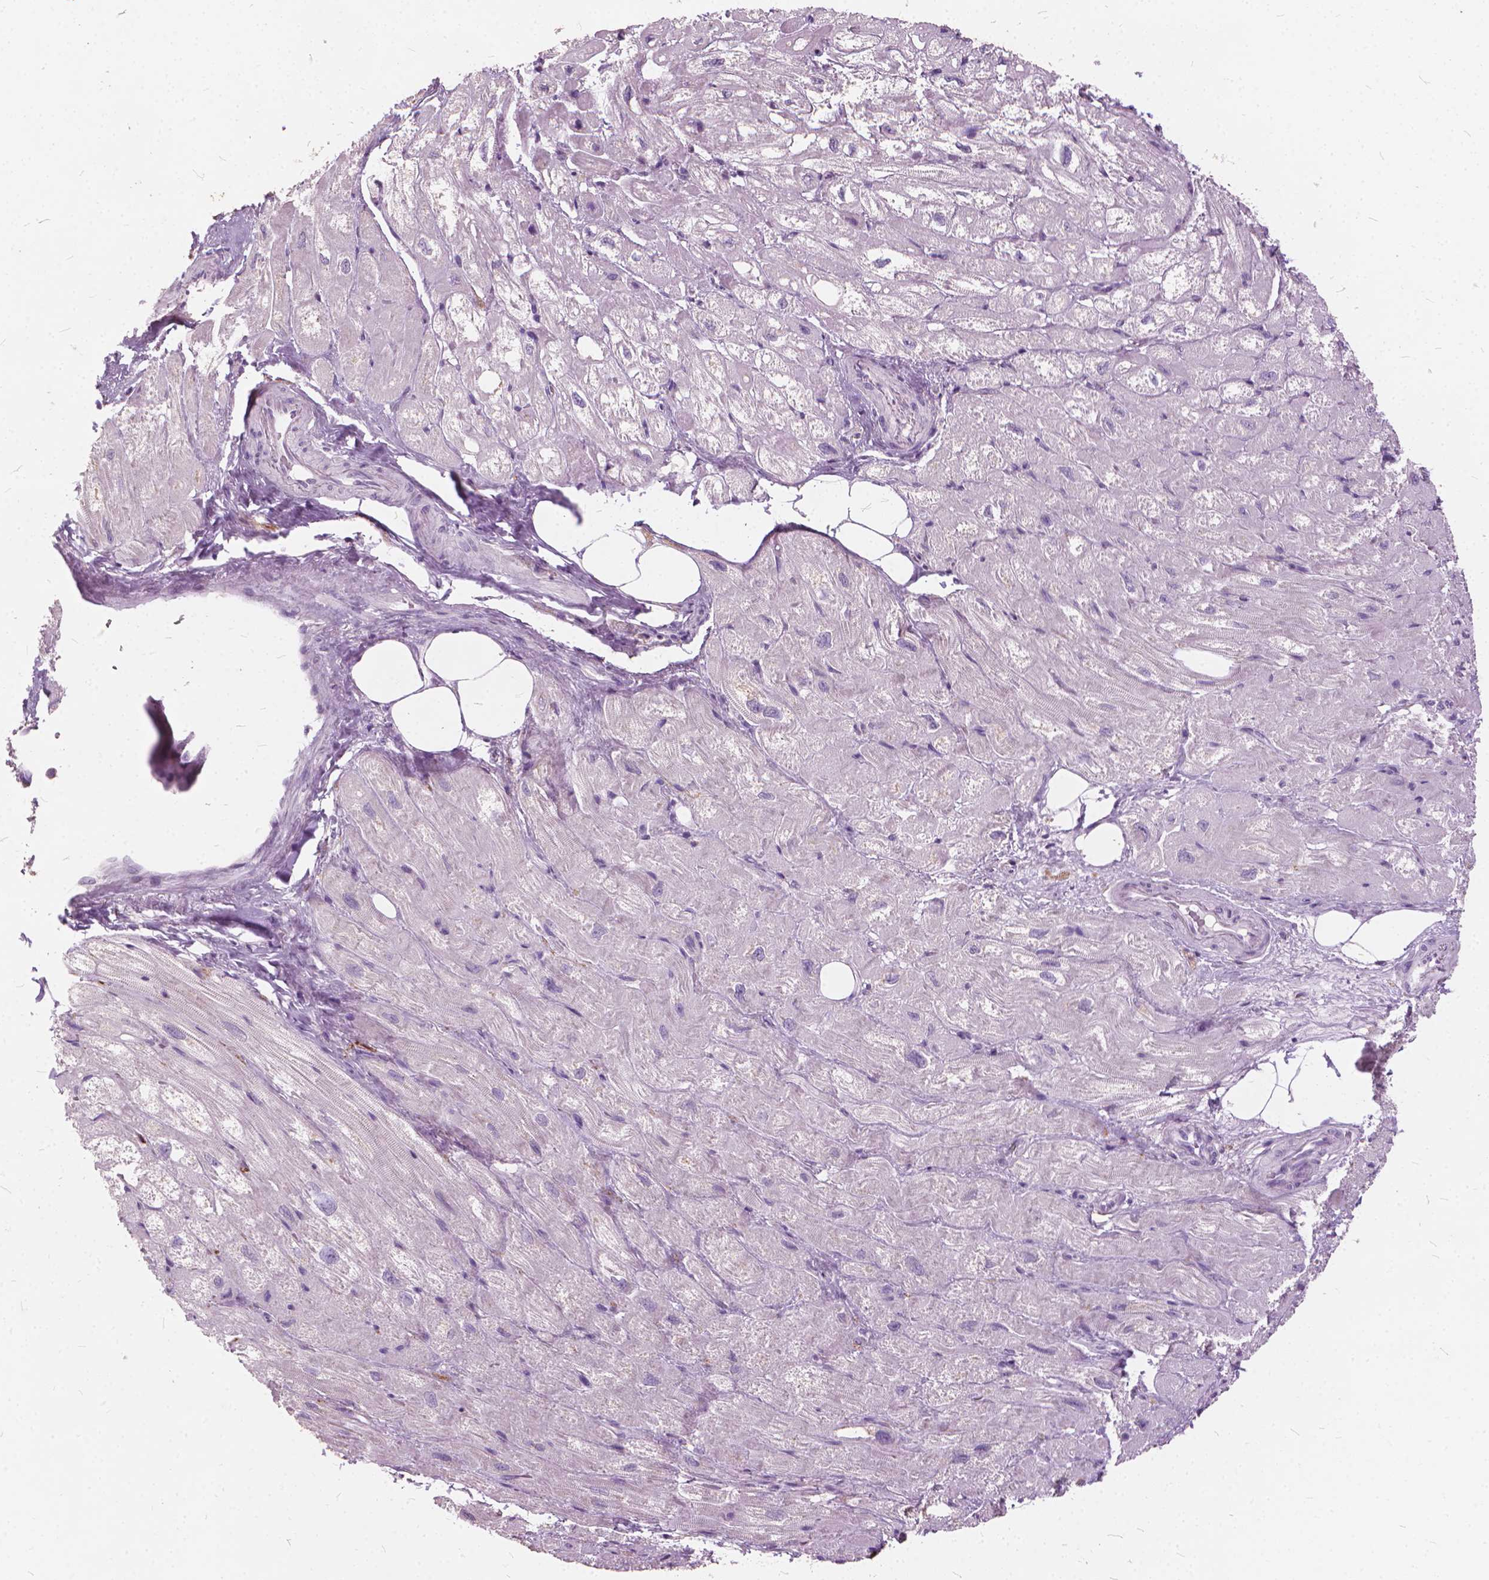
{"staining": {"intensity": "negative", "quantity": "none", "location": "none"}, "tissue": "heart muscle", "cell_type": "Cardiomyocytes", "image_type": "normal", "snomed": [{"axis": "morphology", "description": "Normal tissue, NOS"}, {"axis": "topography", "description": "Heart"}], "caption": "Cardiomyocytes show no significant staining in benign heart muscle. (Brightfield microscopy of DAB (3,3'-diaminobenzidine) immunohistochemistry at high magnification).", "gene": "DNM1", "patient": {"sex": "female", "age": 69}}